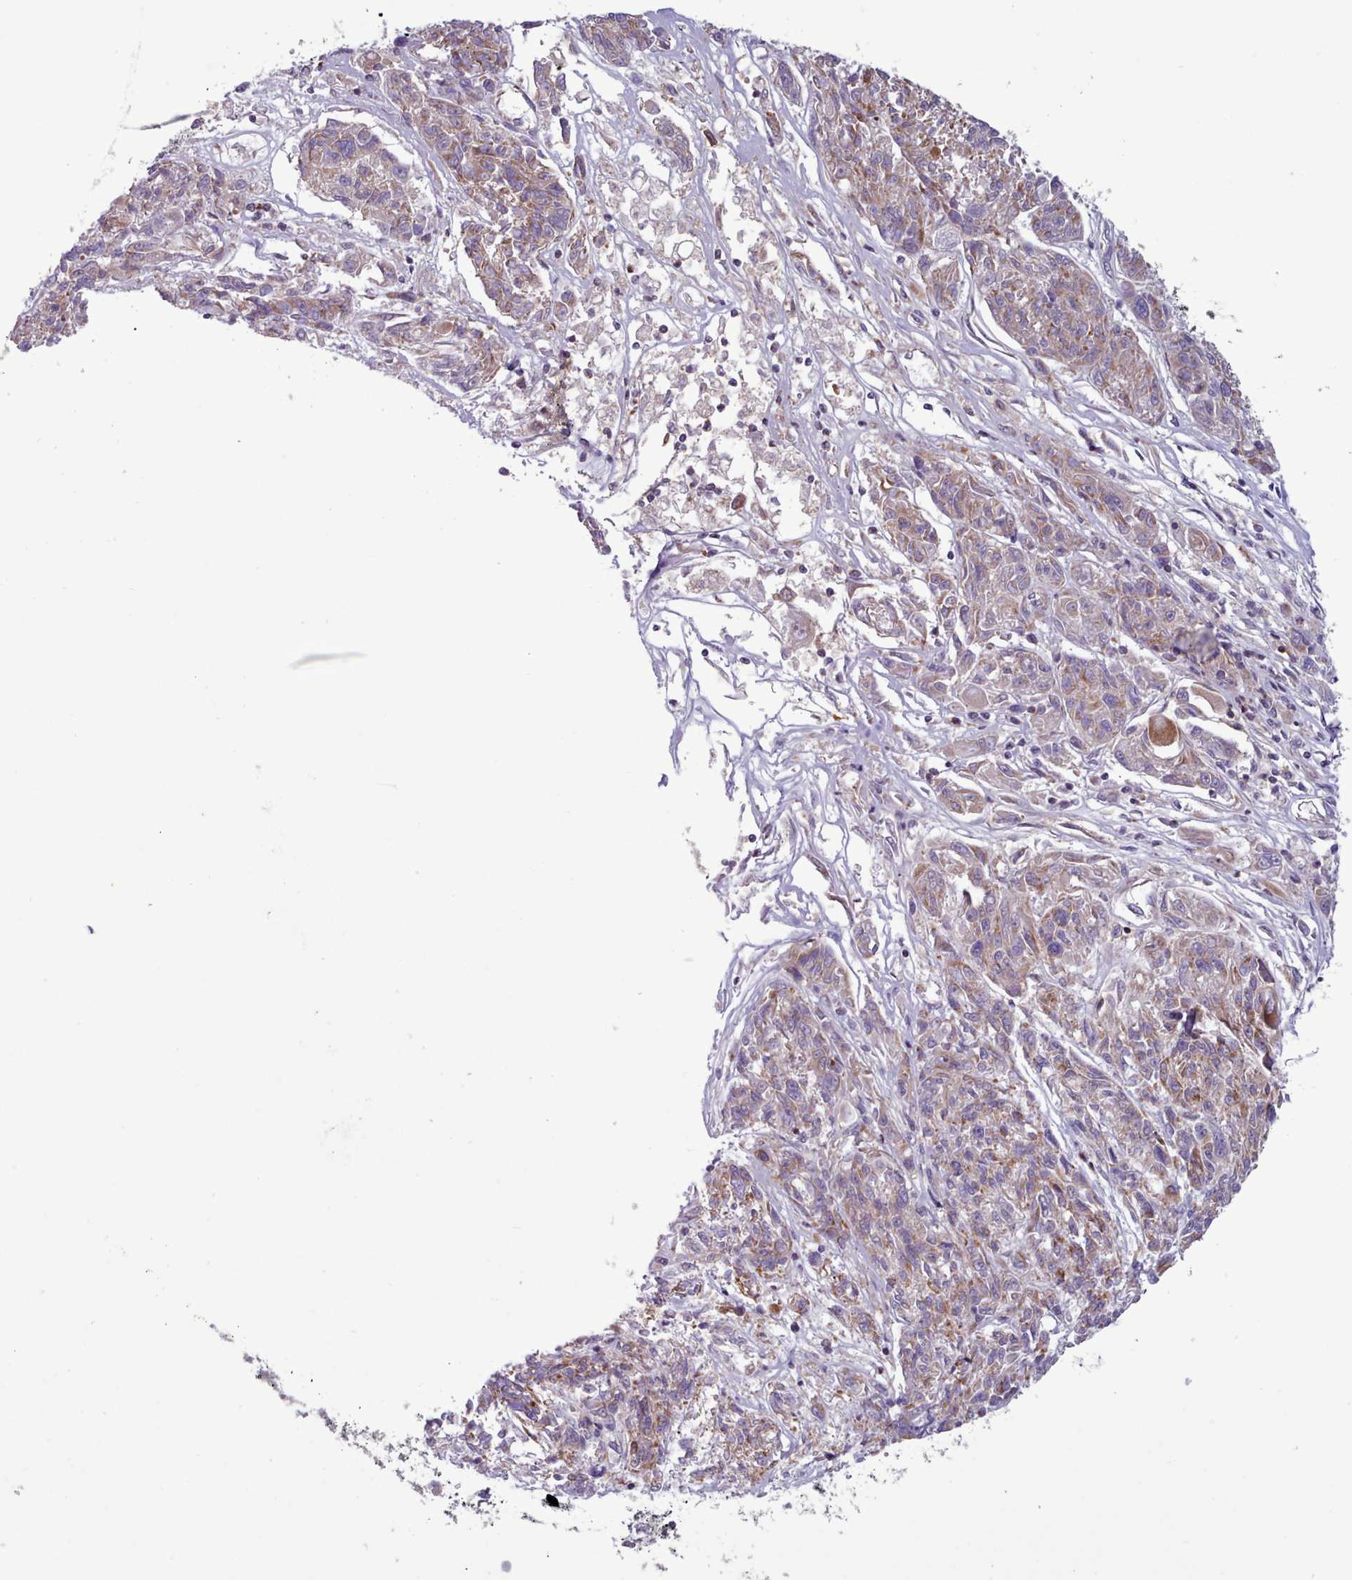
{"staining": {"intensity": "weak", "quantity": "25%-75%", "location": "cytoplasmic/membranous"}, "tissue": "melanoma", "cell_type": "Tumor cells", "image_type": "cancer", "snomed": [{"axis": "morphology", "description": "Malignant melanoma, NOS"}, {"axis": "topography", "description": "Skin"}], "caption": "This image displays malignant melanoma stained with immunohistochemistry to label a protein in brown. The cytoplasmic/membranous of tumor cells show weak positivity for the protein. Nuclei are counter-stained blue.", "gene": "TENT4B", "patient": {"sex": "male", "age": 53}}